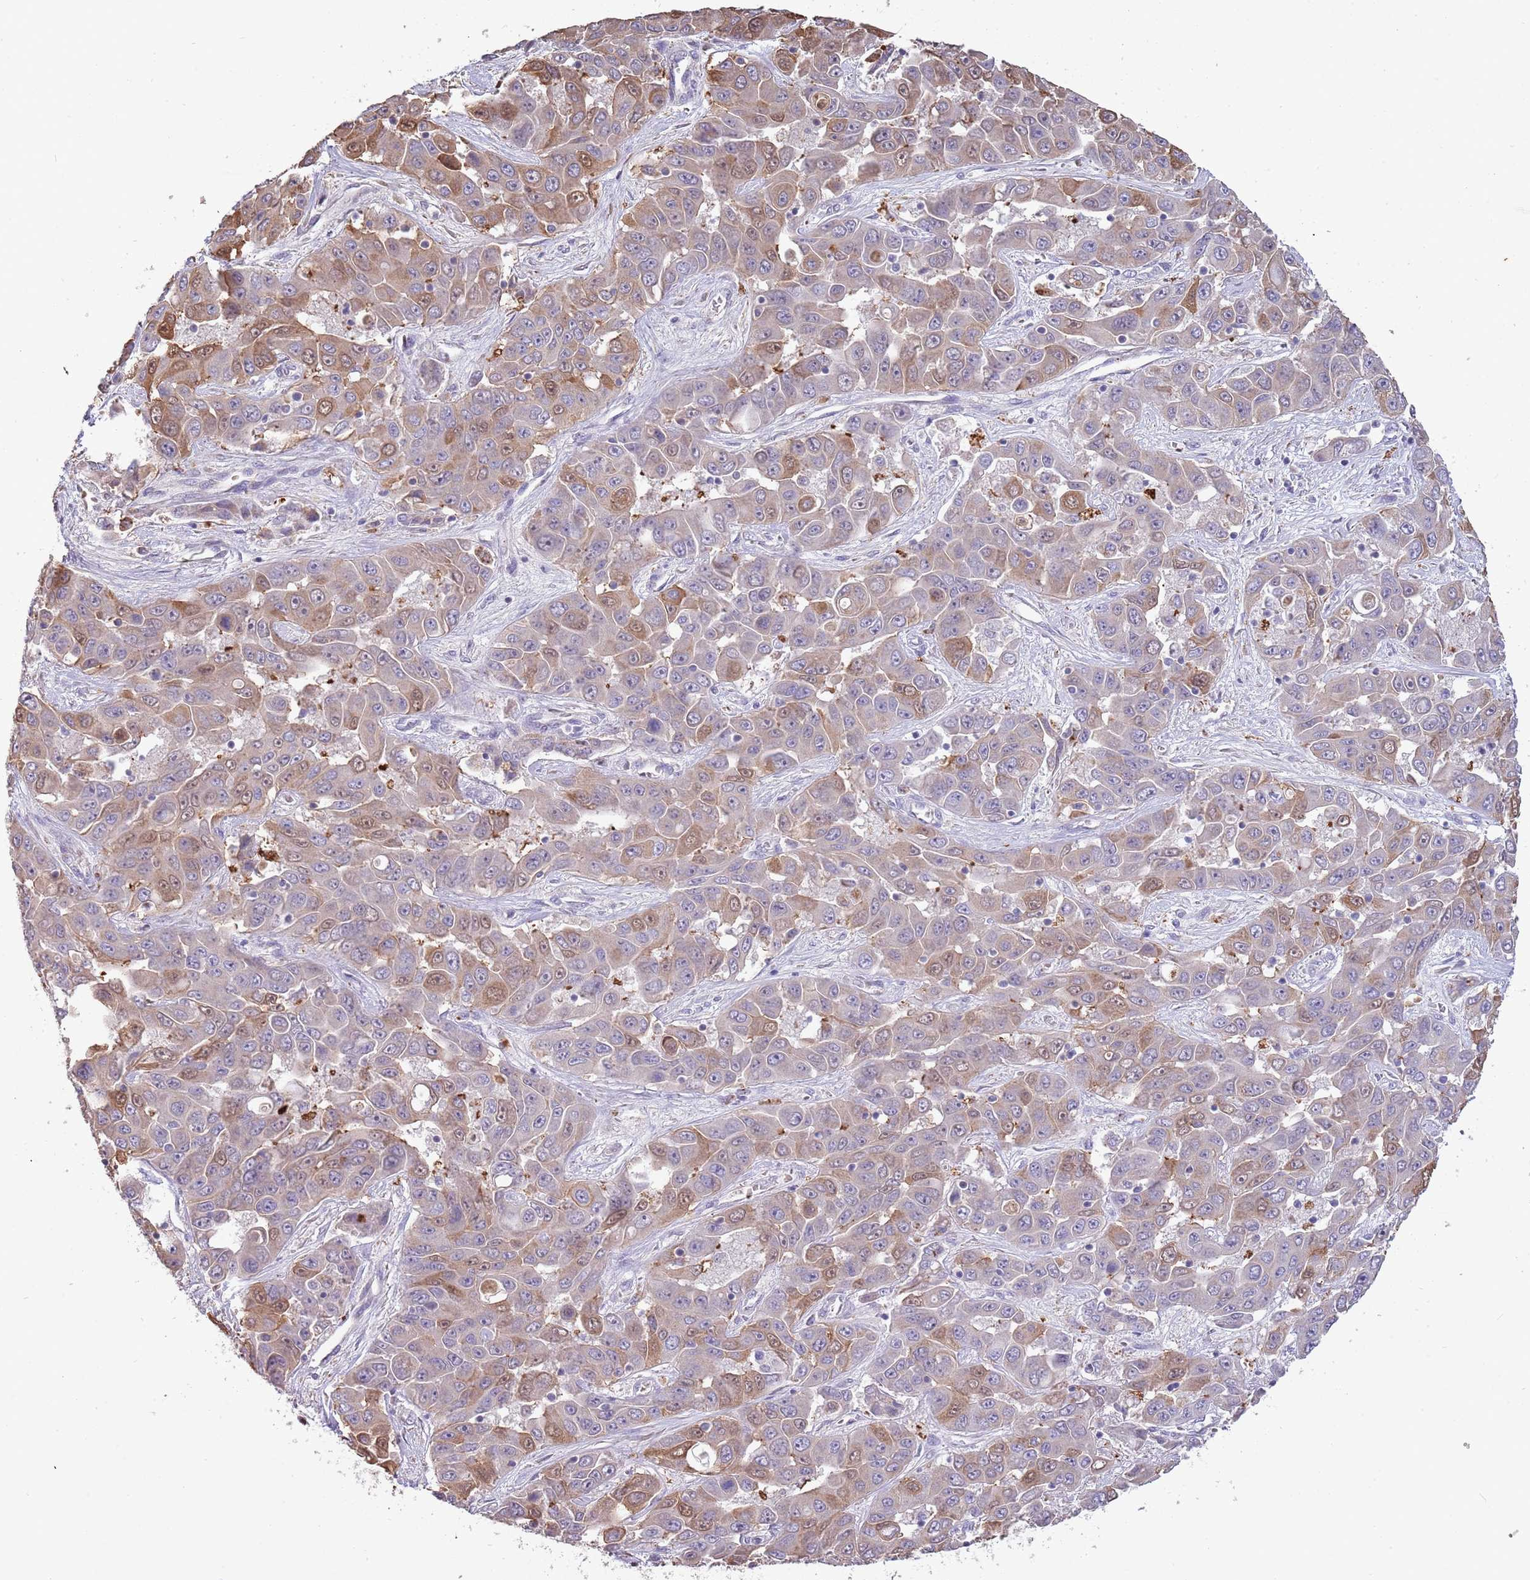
{"staining": {"intensity": "moderate", "quantity": ">75%", "location": "cytoplasmic/membranous,nuclear"}, "tissue": "liver cancer", "cell_type": "Tumor cells", "image_type": "cancer", "snomed": [{"axis": "morphology", "description": "Cholangiocarcinoma"}, {"axis": "topography", "description": "Liver"}], "caption": "The immunohistochemical stain labels moderate cytoplasmic/membranous and nuclear positivity in tumor cells of liver cancer tissue. (IHC, brightfield microscopy, high magnification).", "gene": "P2RY13", "patient": {"sex": "female", "age": 52}}